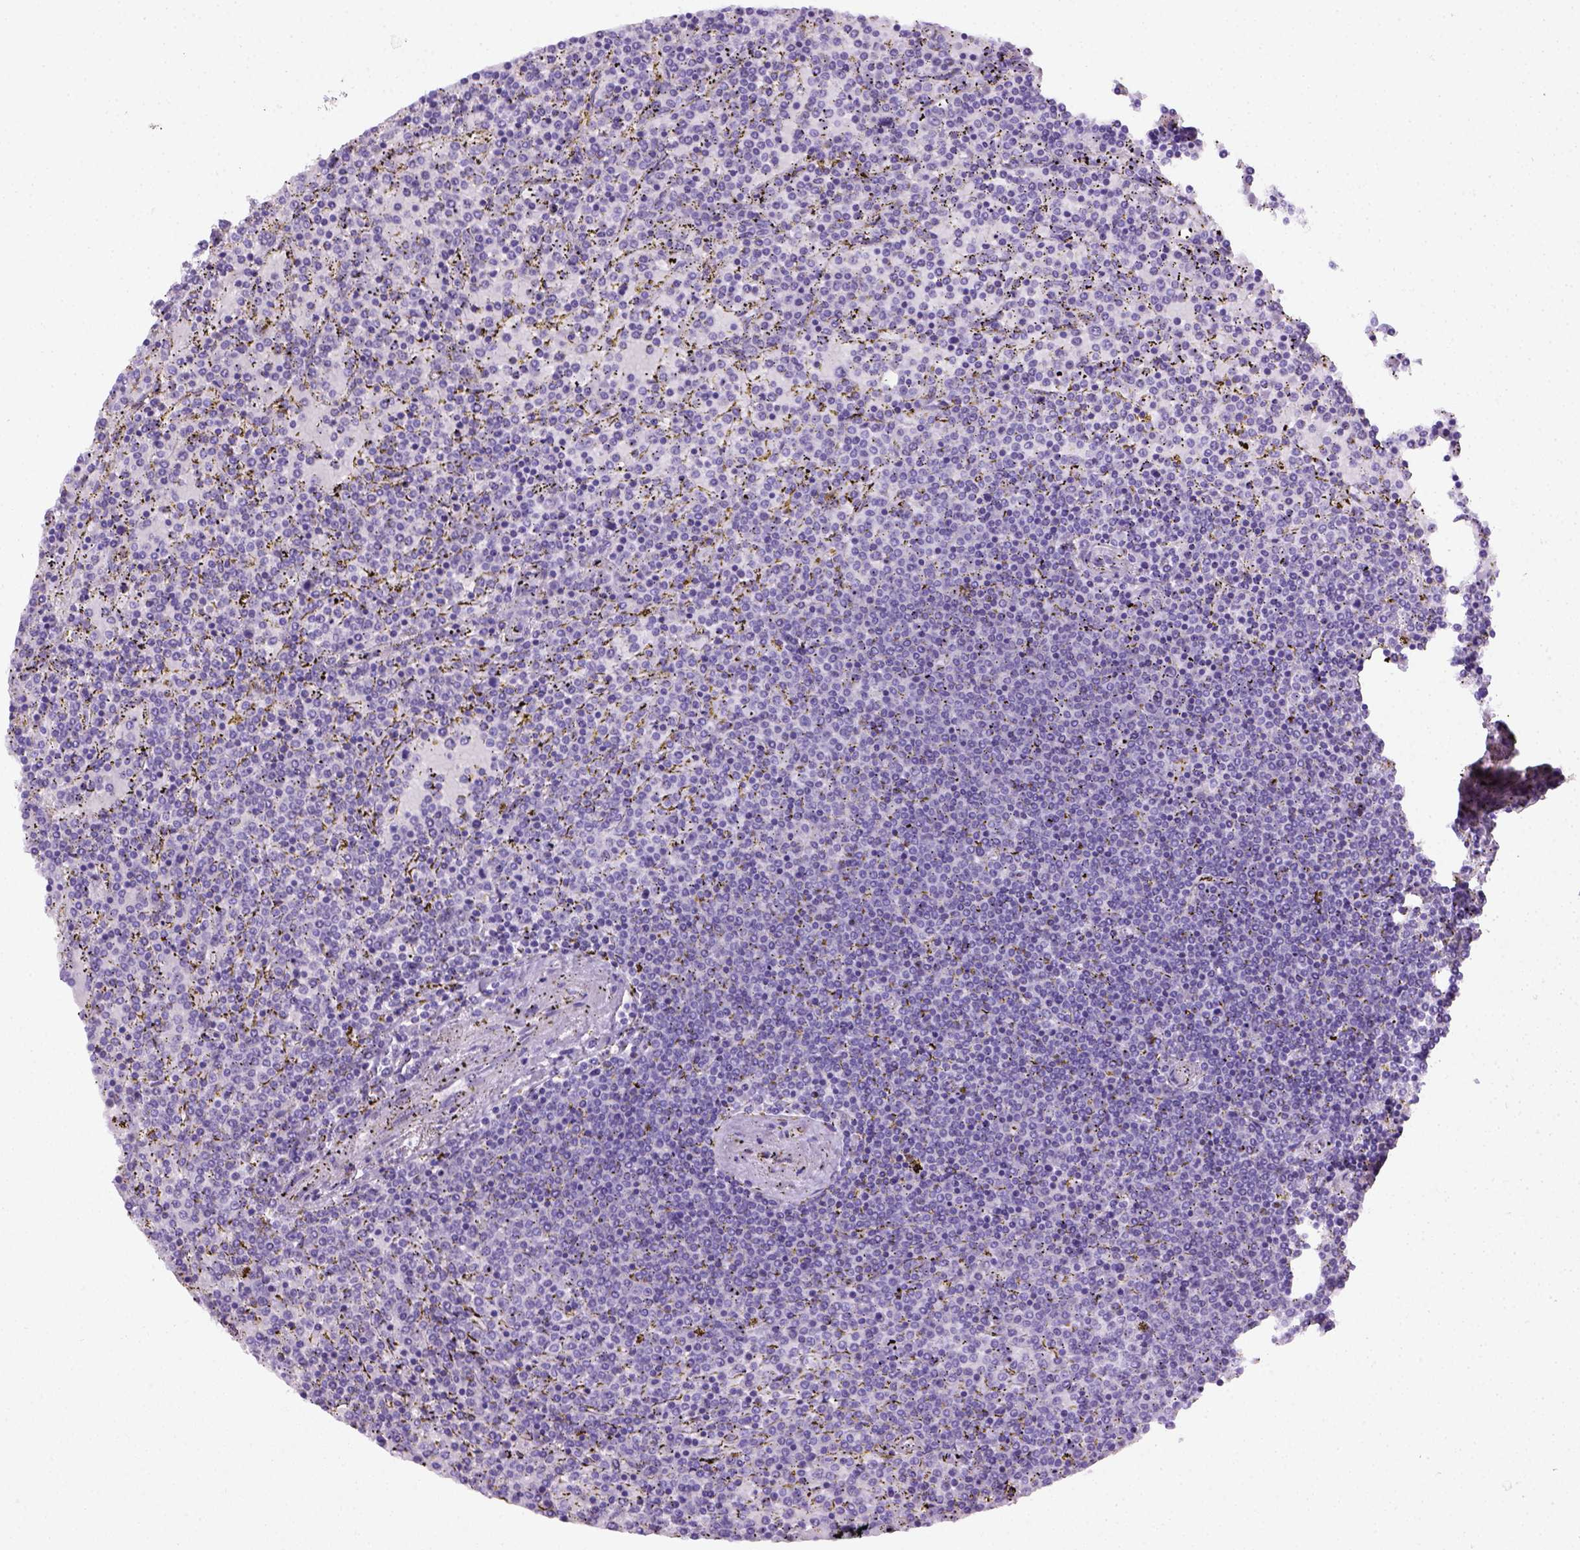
{"staining": {"intensity": "negative", "quantity": "none", "location": "none"}, "tissue": "lymphoma", "cell_type": "Tumor cells", "image_type": "cancer", "snomed": [{"axis": "morphology", "description": "Malignant lymphoma, non-Hodgkin's type, Low grade"}, {"axis": "topography", "description": "Spleen"}], "caption": "This is a photomicrograph of IHC staining of malignant lymphoma, non-Hodgkin's type (low-grade), which shows no expression in tumor cells.", "gene": "KRT71", "patient": {"sex": "female", "age": 77}}